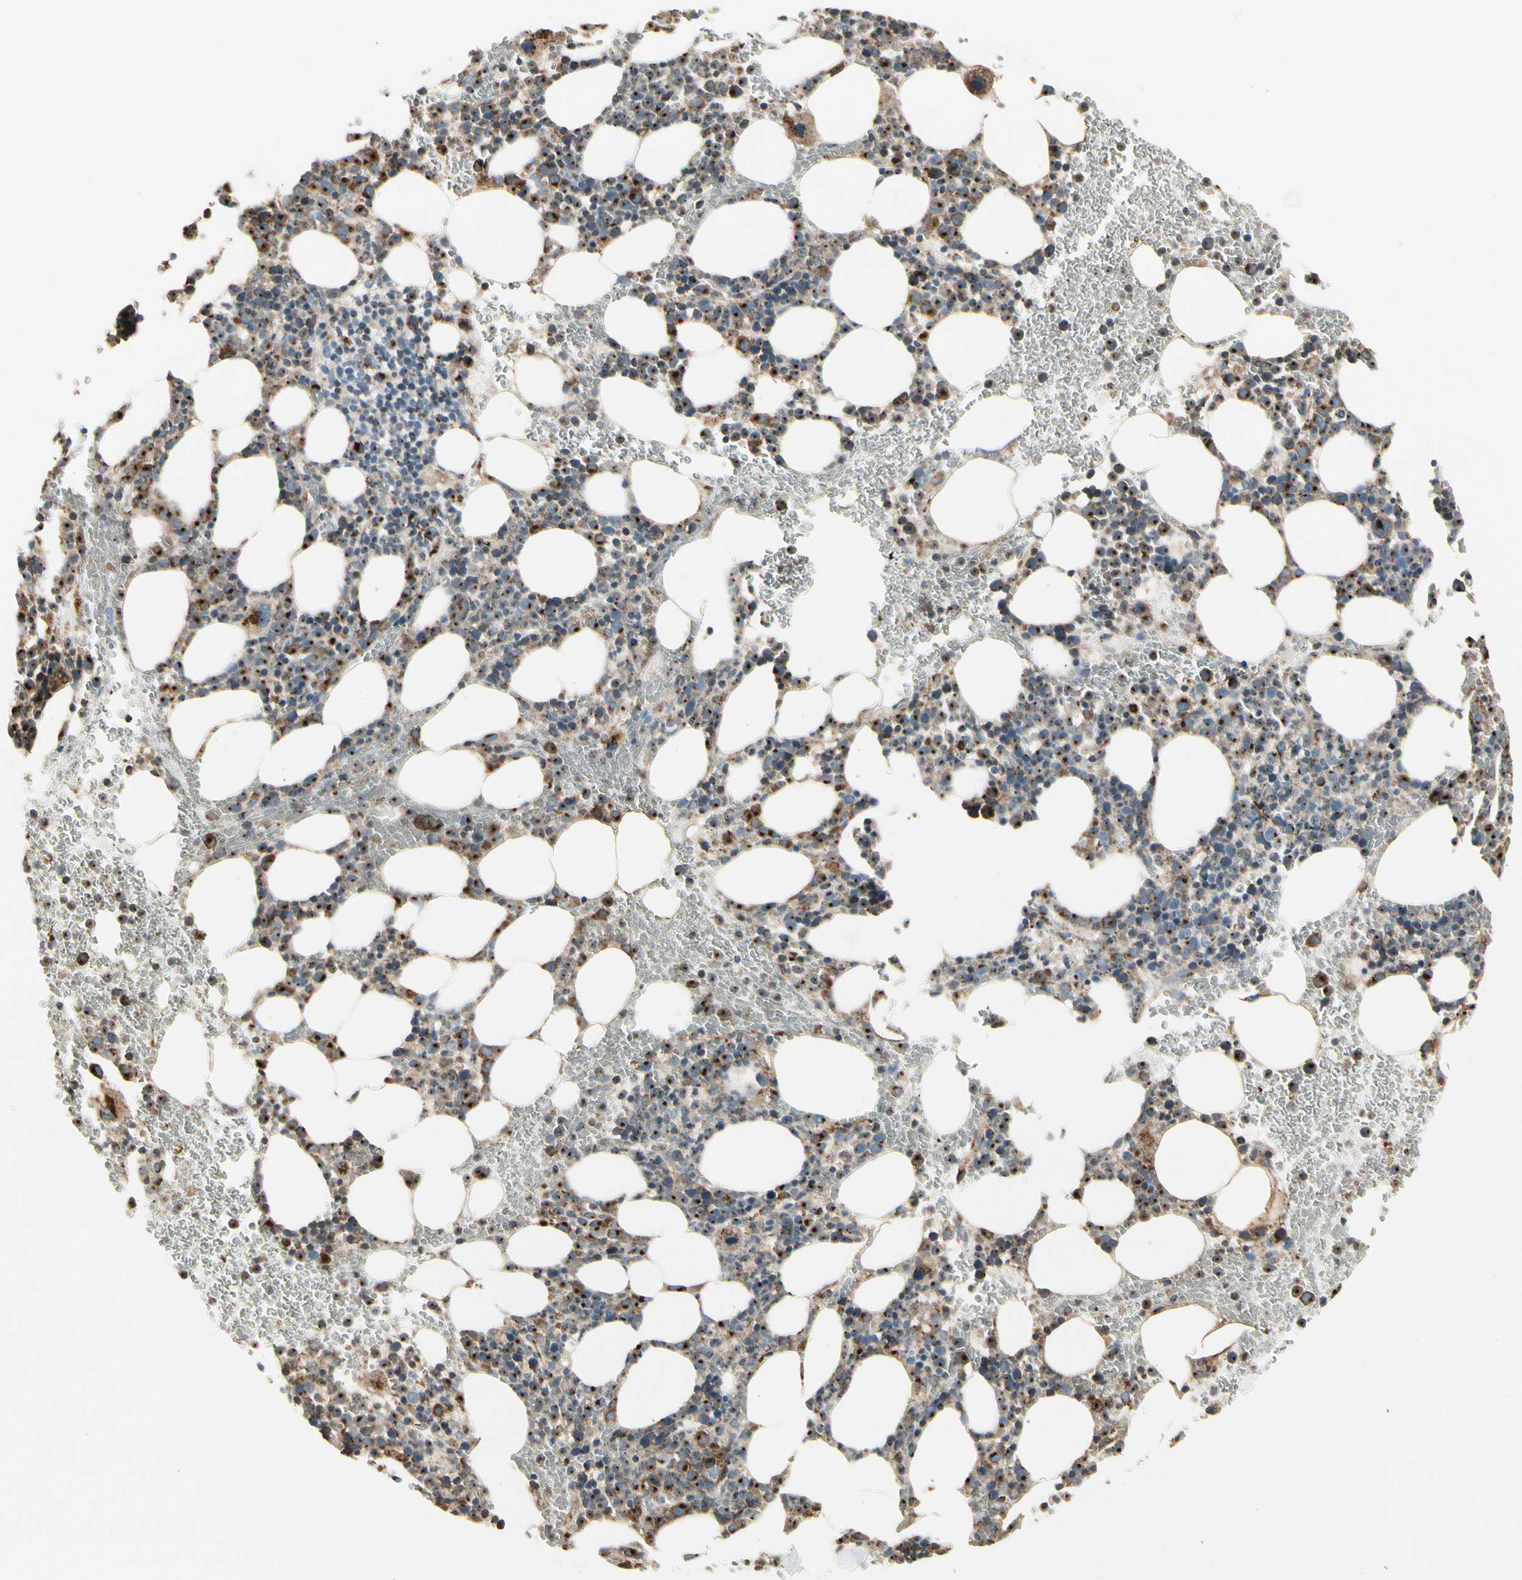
{"staining": {"intensity": "strong", "quantity": "25%-75%", "location": "cytoplasmic/membranous"}, "tissue": "bone marrow", "cell_type": "Hematopoietic cells", "image_type": "normal", "snomed": [{"axis": "morphology", "description": "Normal tissue, NOS"}, {"axis": "morphology", "description": "Inflammation, NOS"}, {"axis": "topography", "description": "Bone marrow"}], "caption": "IHC image of unremarkable bone marrow: bone marrow stained using IHC reveals high levels of strong protein expression localized specifically in the cytoplasmic/membranous of hematopoietic cells, appearing as a cytoplasmic/membranous brown color.", "gene": "NUCB2", "patient": {"sex": "female", "age": 54}}